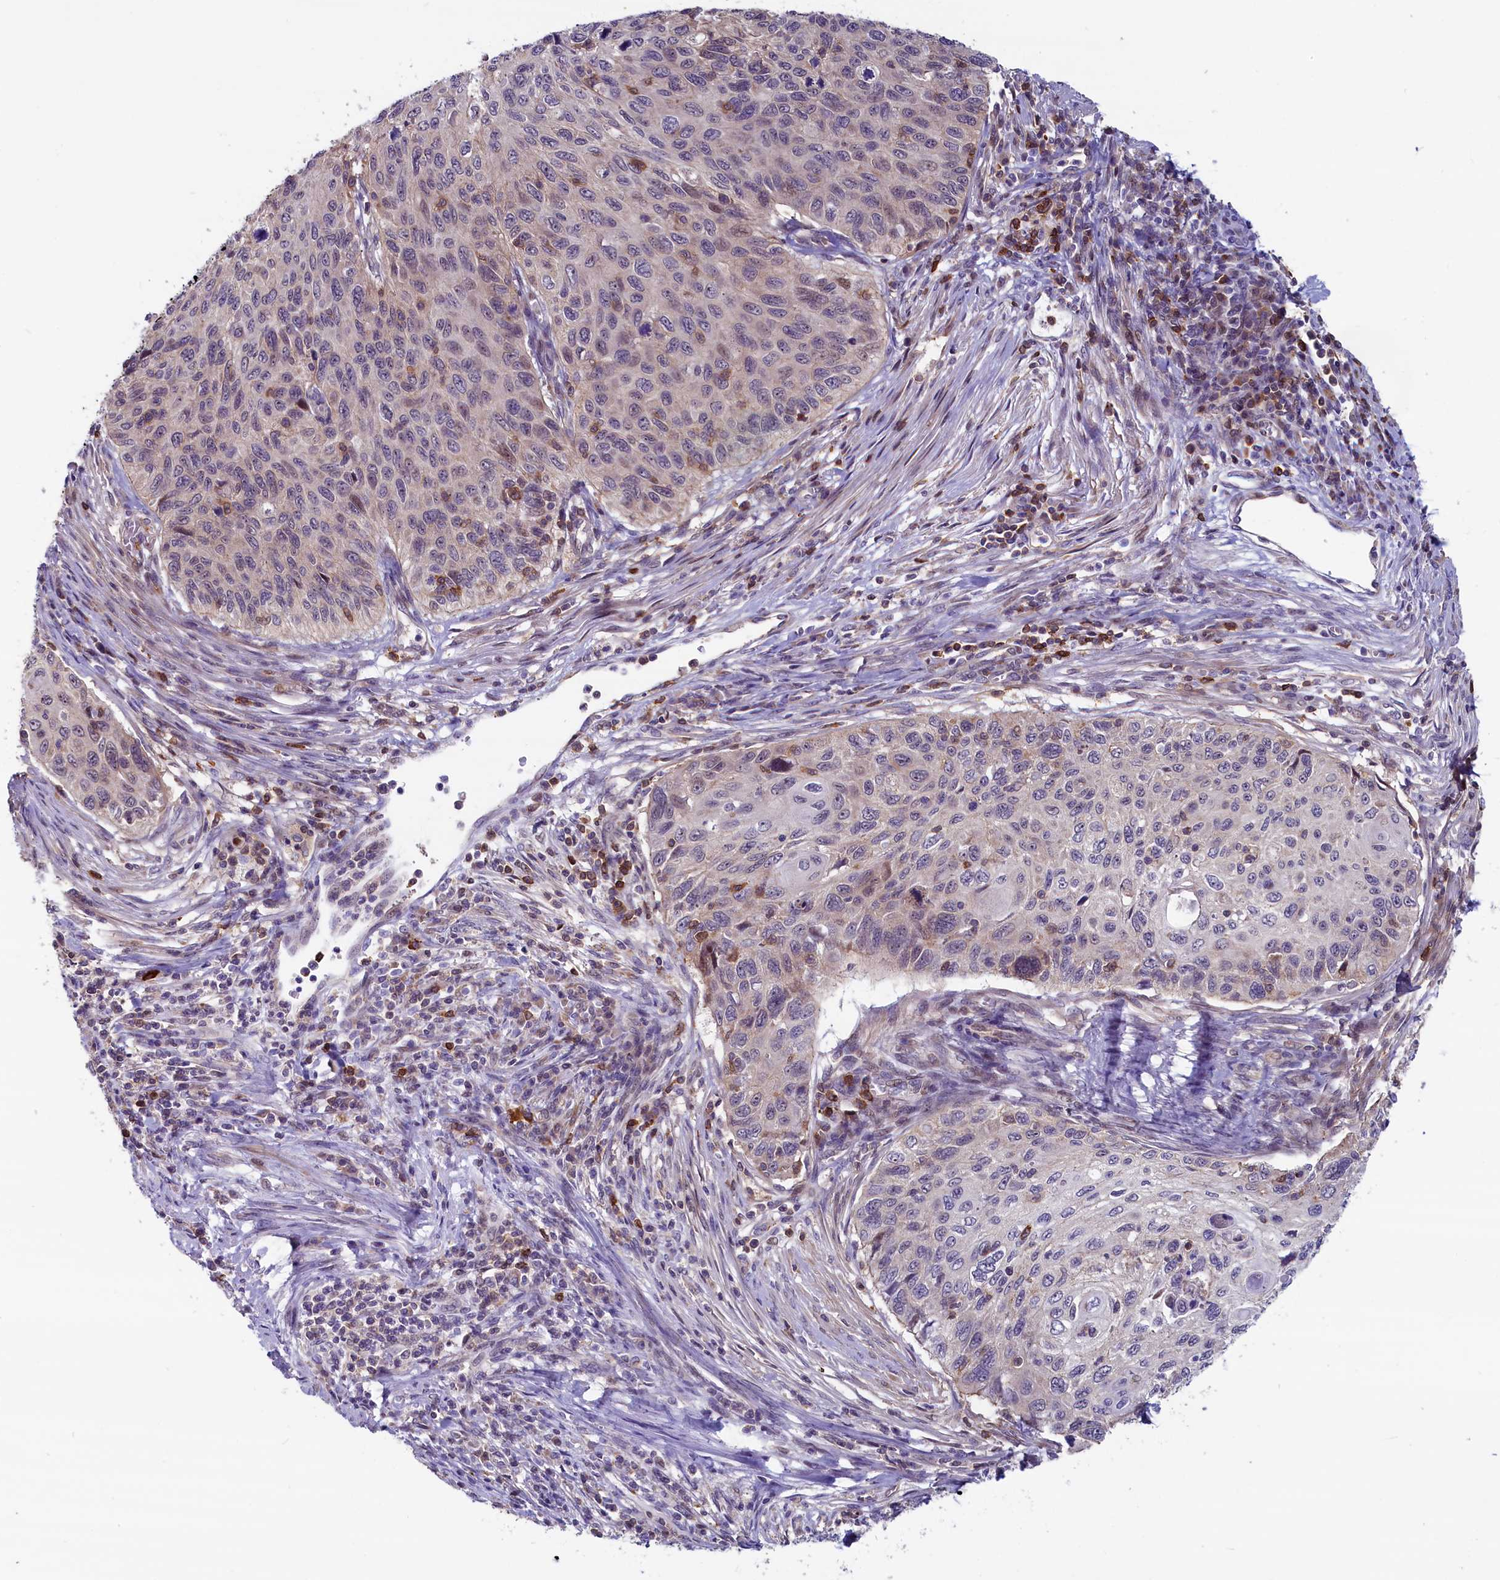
{"staining": {"intensity": "moderate", "quantity": "<25%", "location": "cytoplasmic/membranous,nuclear"}, "tissue": "cervical cancer", "cell_type": "Tumor cells", "image_type": "cancer", "snomed": [{"axis": "morphology", "description": "Squamous cell carcinoma, NOS"}, {"axis": "topography", "description": "Cervix"}], "caption": "A brown stain shows moderate cytoplasmic/membranous and nuclear staining of a protein in human cervical cancer (squamous cell carcinoma) tumor cells.", "gene": "CIAPIN1", "patient": {"sex": "female", "age": 70}}